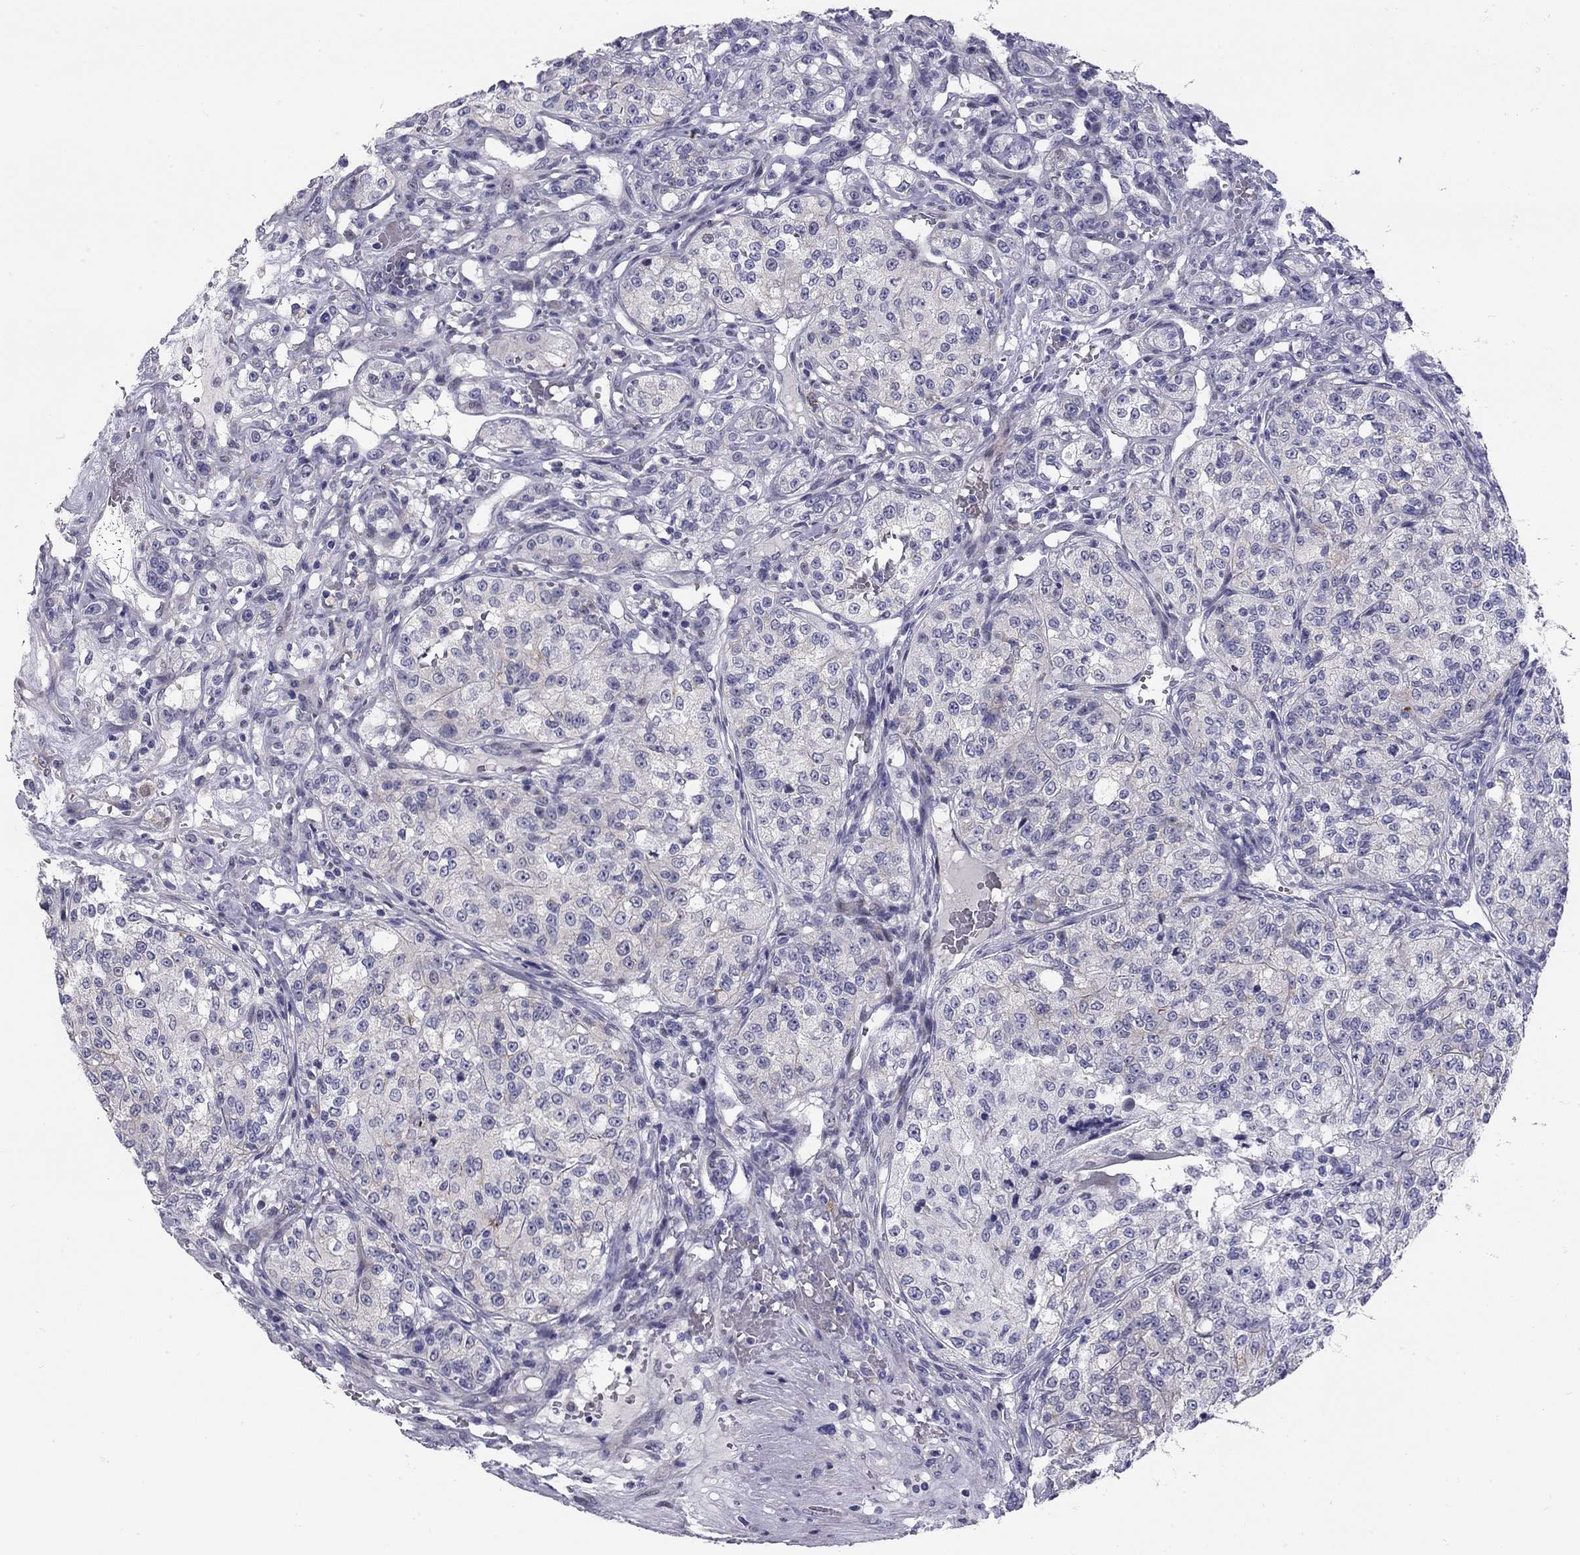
{"staining": {"intensity": "negative", "quantity": "none", "location": "none"}, "tissue": "renal cancer", "cell_type": "Tumor cells", "image_type": "cancer", "snomed": [{"axis": "morphology", "description": "Adenocarcinoma, NOS"}, {"axis": "topography", "description": "Kidney"}], "caption": "Tumor cells show no significant staining in renal adenocarcinoma.", "gene": "C8orf88", "patient": {"sex": "female", "age": 63}}